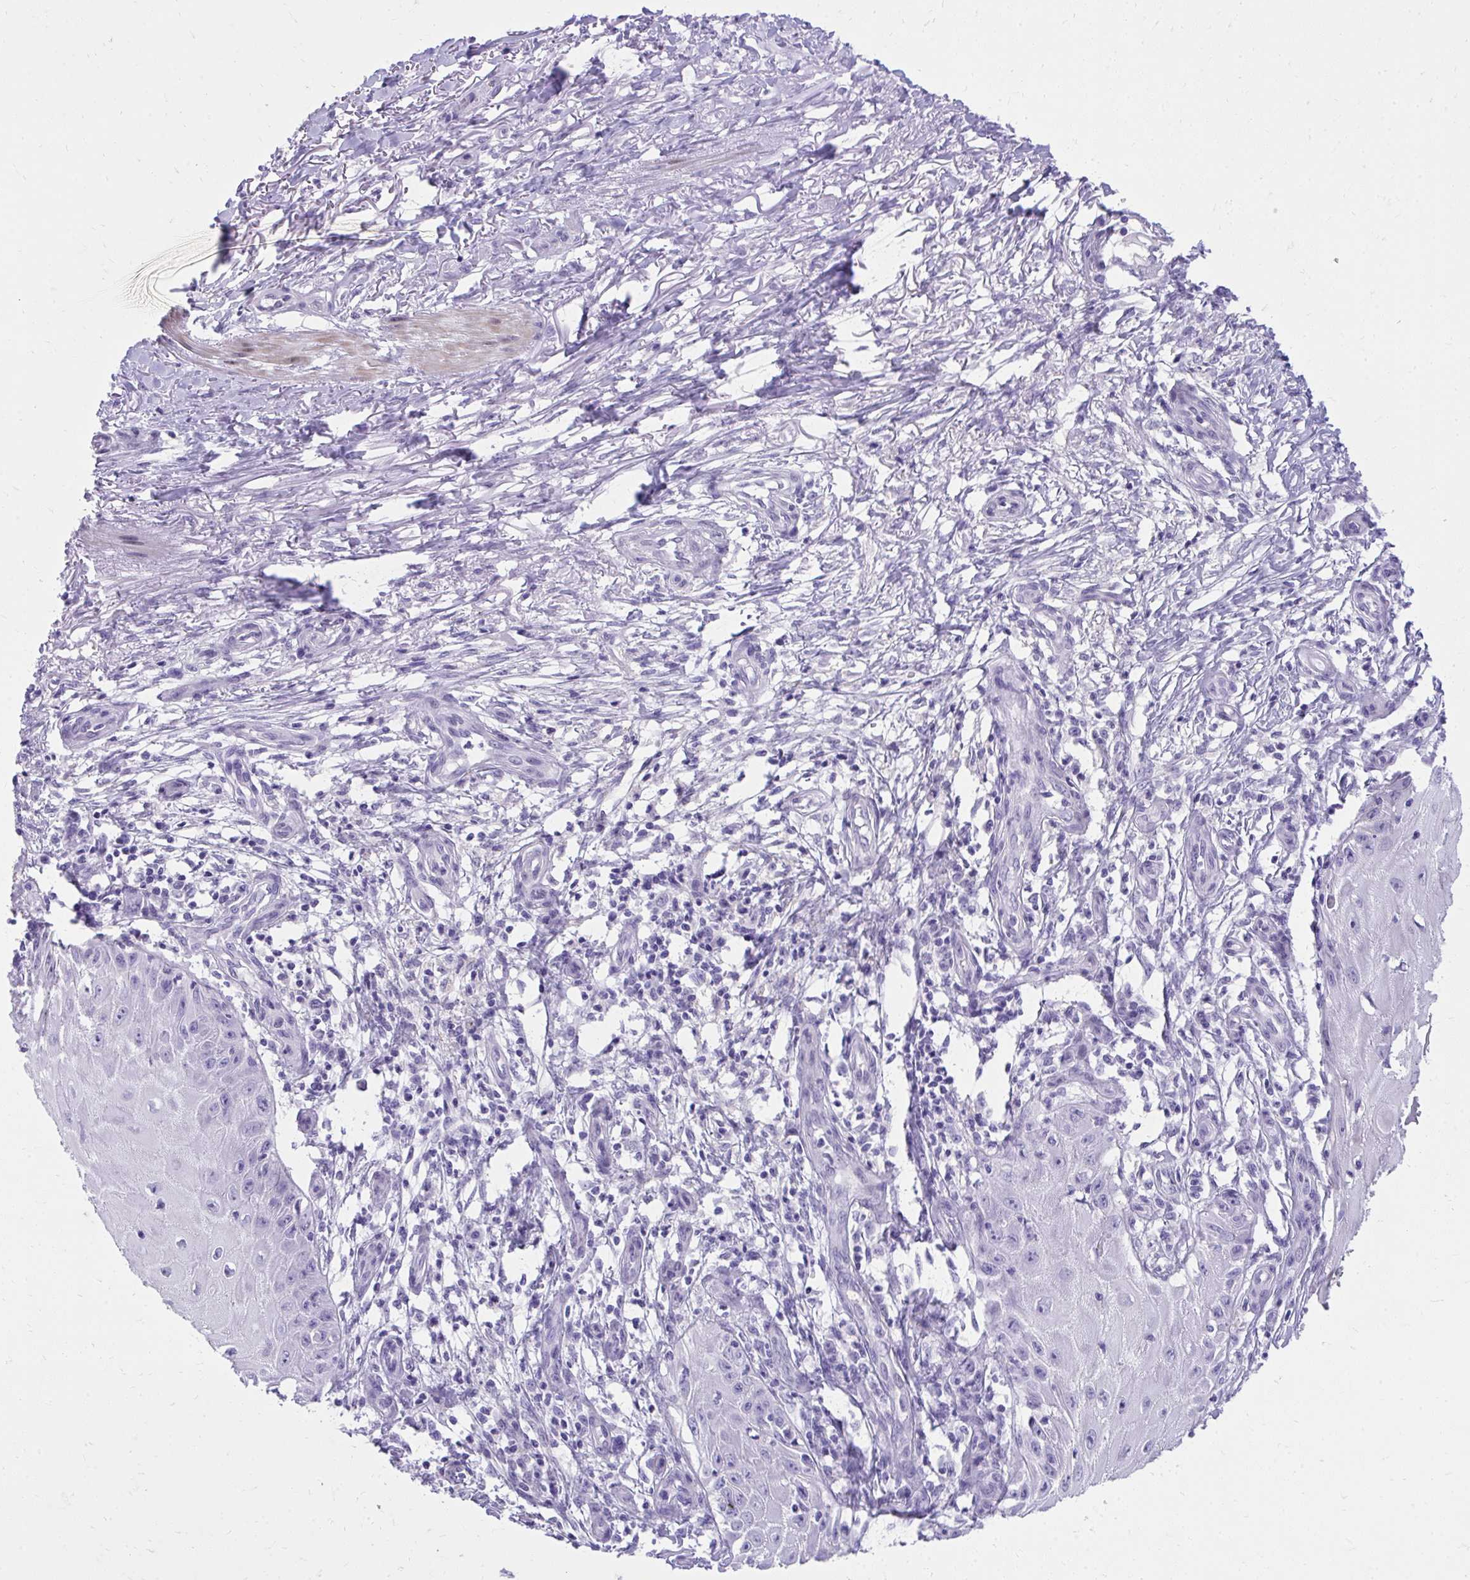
{"staining": {"intensity": "negative", "quantity": "none", "location": "none"}, "tissue": "skin cancer", "cell_type": "Tumor cells", "image_type": "cancer", "snomed": [{"axis": "morphology", "description": "Squamous cell carcinoma, NOS"}, {"axis": "topography", "description": "Skin"}], "caption": "High magnification brightfield microscopy of squamous cell carcinoma (skin) stained with DAB (brown) and counterstained with hematoxylin (blue): tumor cells show no significant expression.", "gene": "KLK1", "patient": {"sex": "female", "age": 77}}